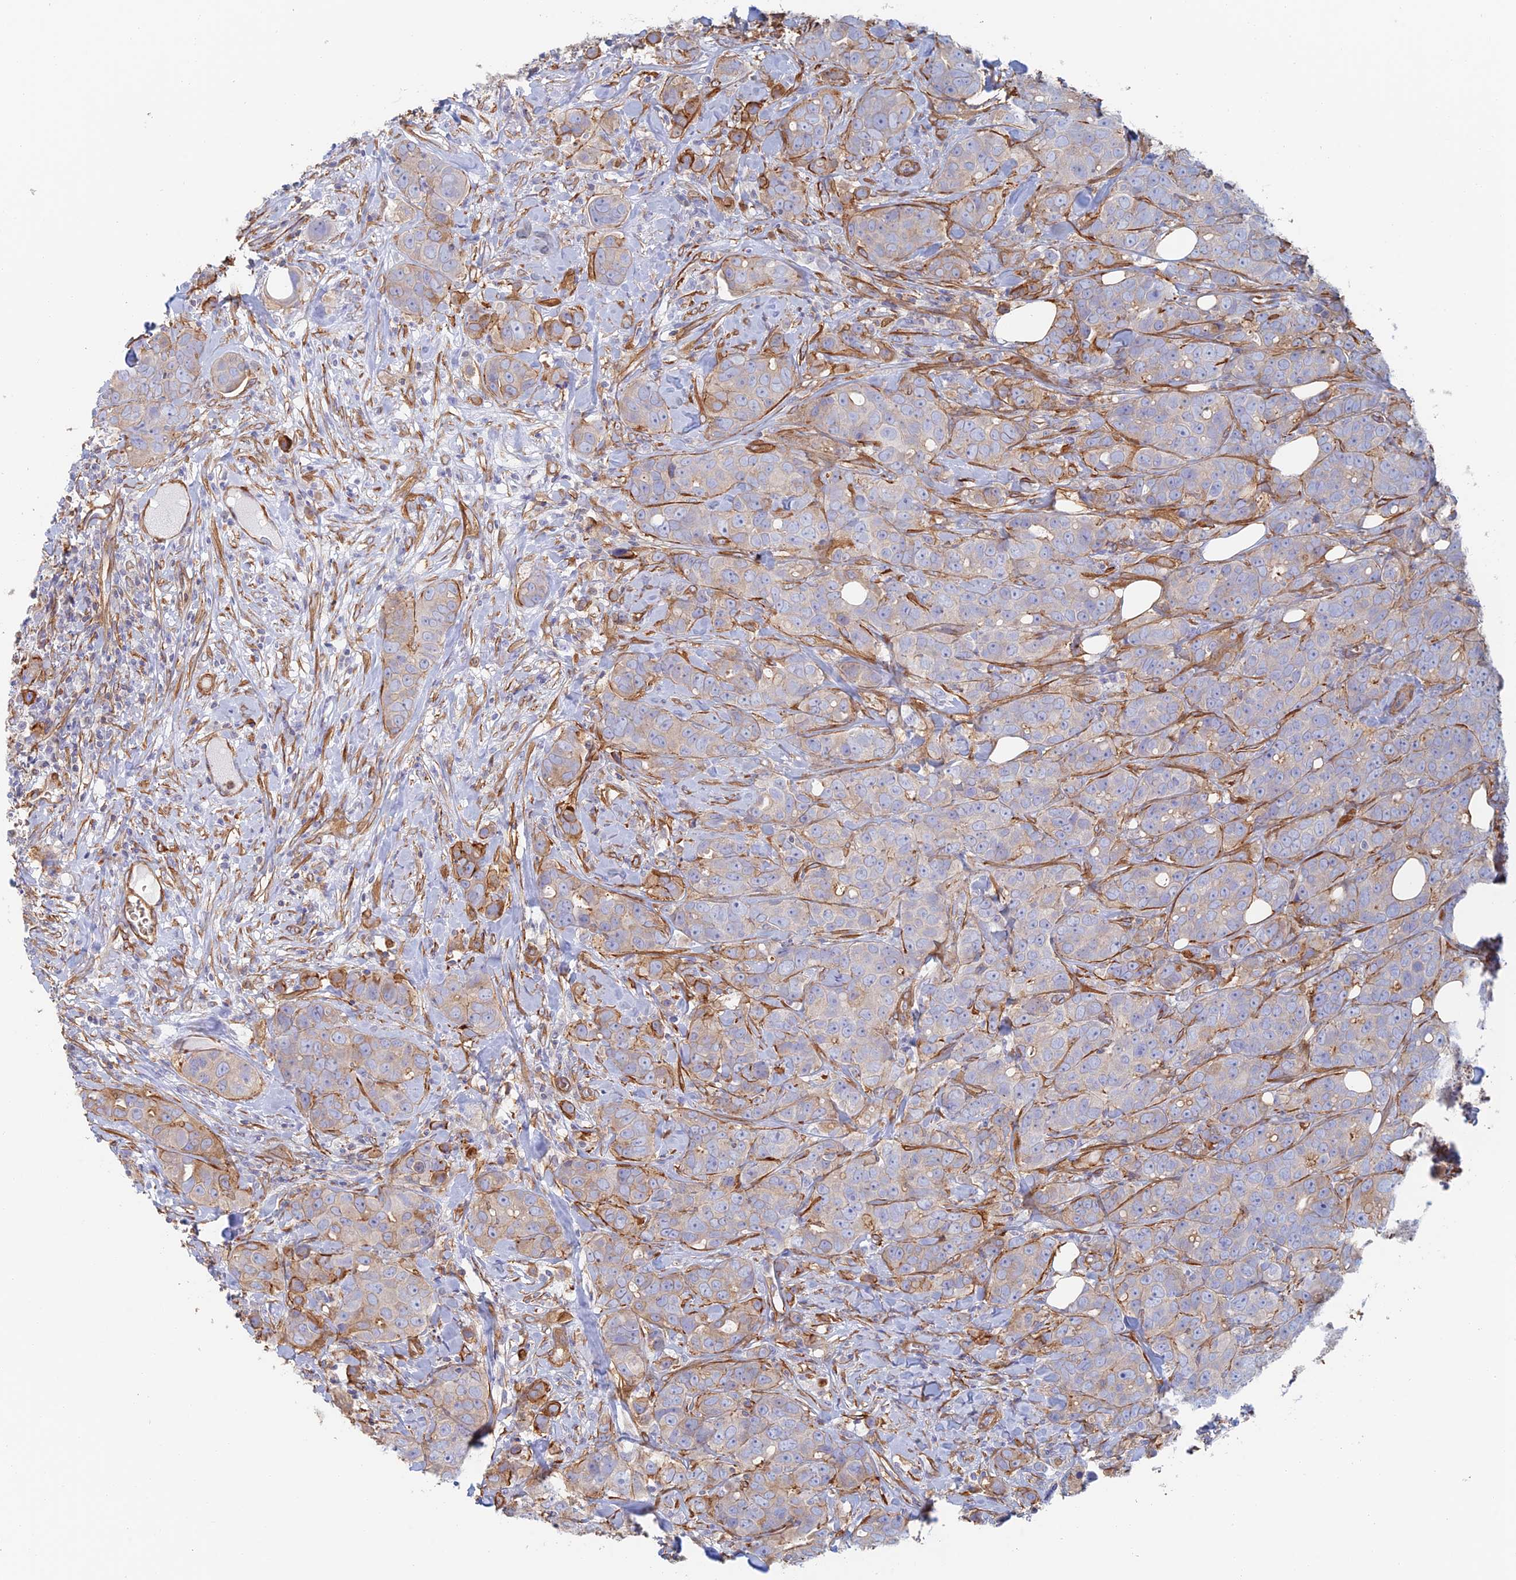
{"staining": {"intensity": "moderate", "quantity": "<25%", "location": "cytoplasmic/membranous"}, "tissue": "breast cancer", "cell_type": "Tumor cells", "image_type": "cancer", "snomed": [{"axis": "morphology", "description": "Duct carcinoma"}, {"axis": "topography", "description": "Breast"}], "caption": "Breast intraductal carcinoma stained with DAB (3,3'-diaminobenzidine) IHC reveals low levels of moderate cytoplasmic/membranous expression in approximately <25% of tumor cells.", "gene": "PAK4", "patient": {"sex": "female", "age": 43}}